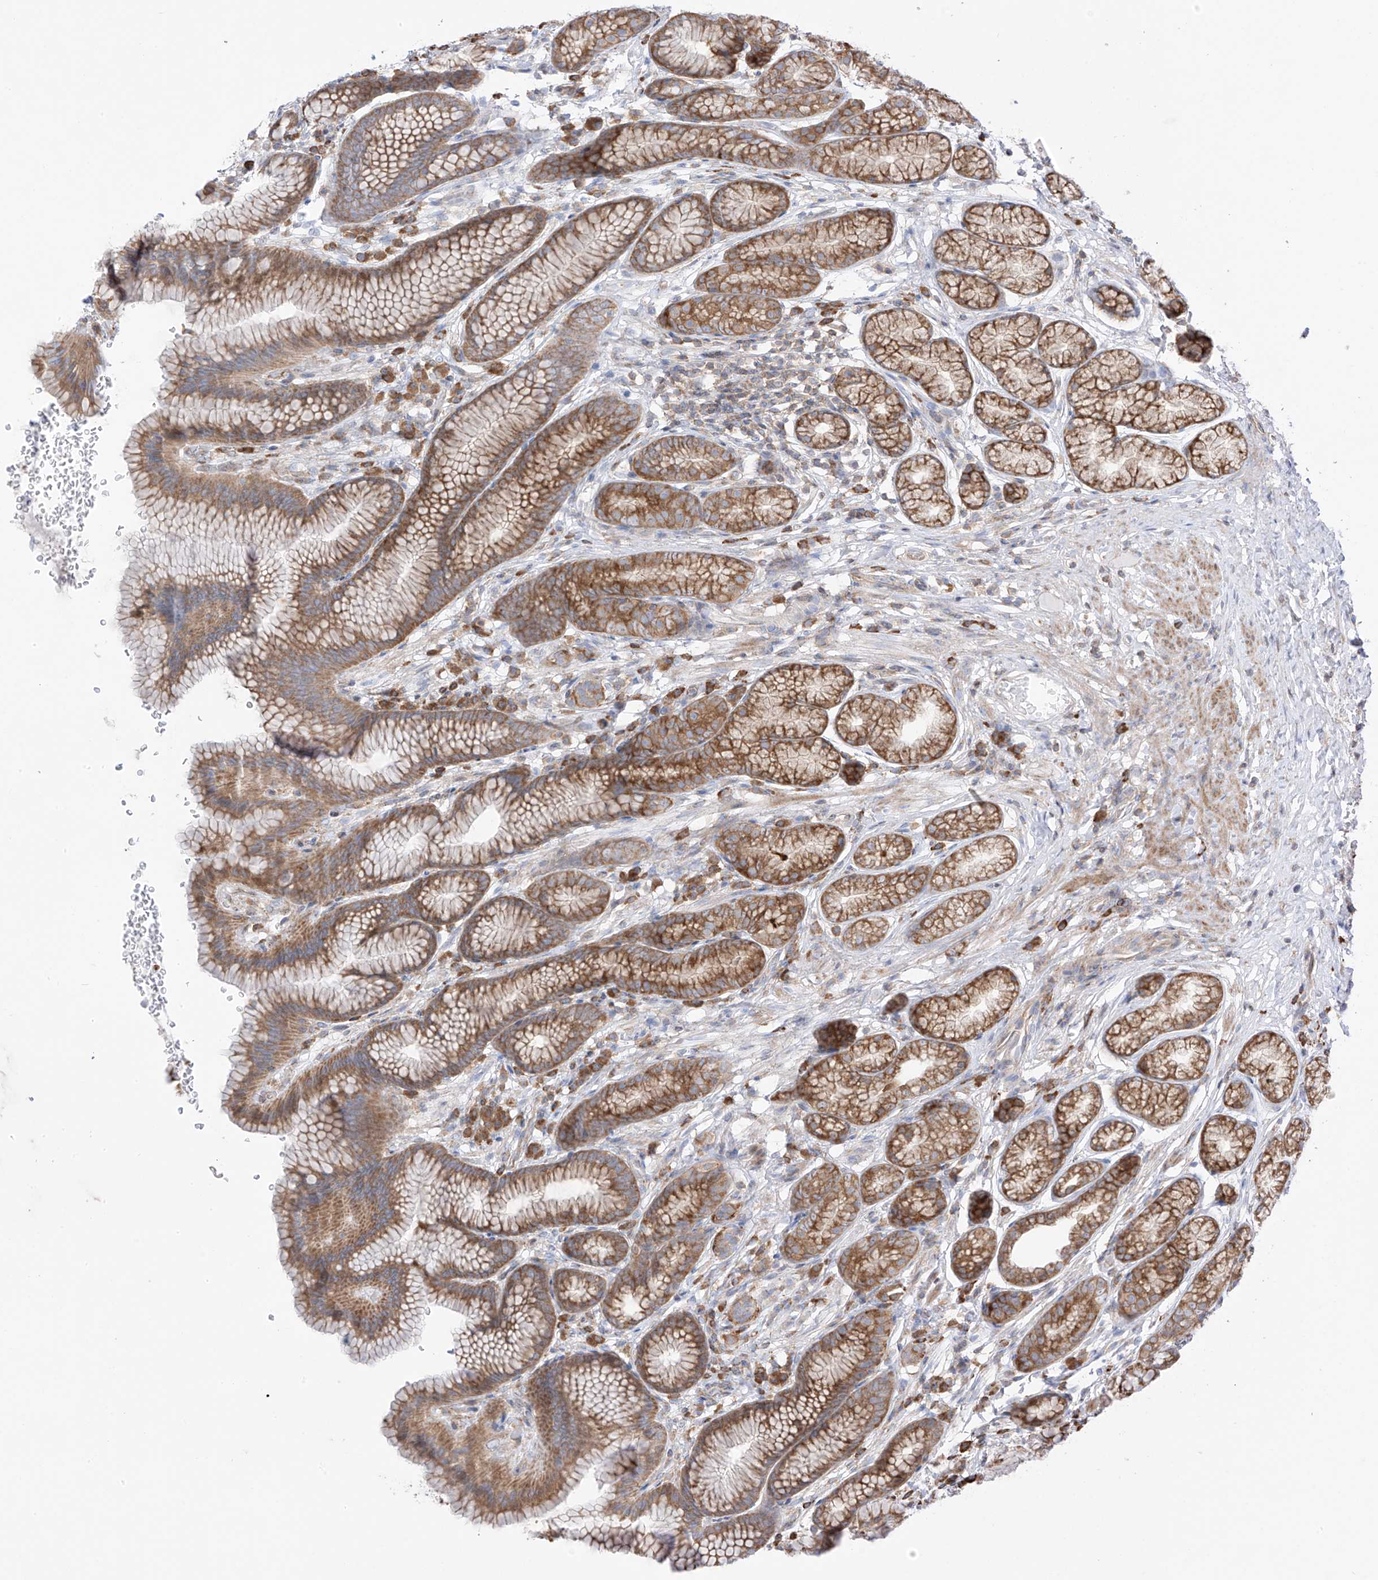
{"staining": {"intensity": "strong", "quantity": "25%-75%", "location": "cytoplasmic/membranous"}, "tissue": "stomach", "cell_type": "Glandular cells", "image_type": "normal", "snomed": [{"axis": "morphology", "description": "Normal tissue, NOS"}, {"axis": "topography", "description": "Stomach"}], "caption": "Brown immunohistochemical staining in benign human stomach reveals strong cytoplasmic/membranous staining in approximately 25%-75% of glandular cells.", "gene": "XKR3", "patient": {"sex": "male", "age": 42}}